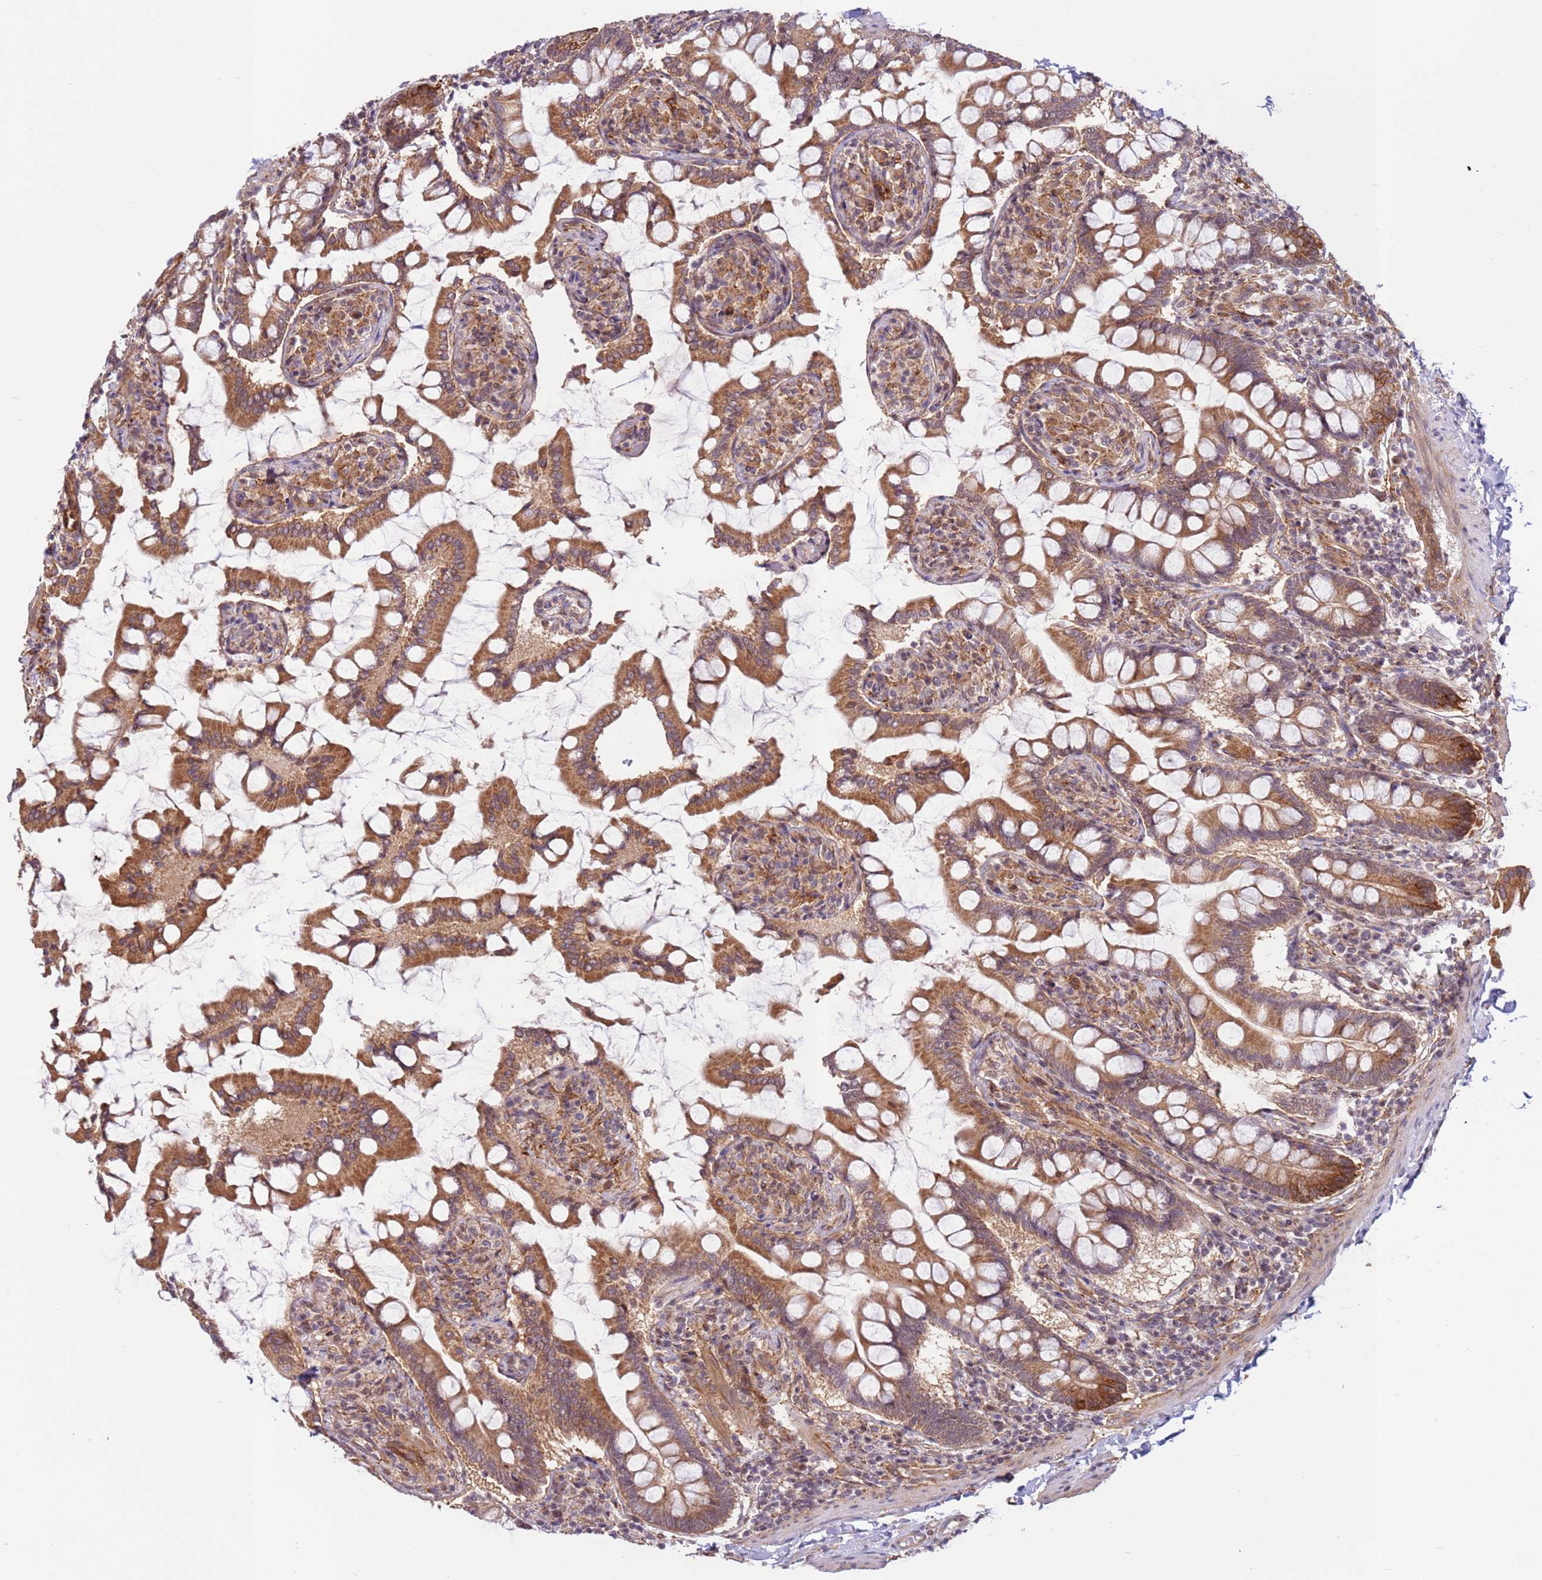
{"staining": {"intensity": "moderate", "quantity": ">75%", "location": "cytoplasmic/membranous"}, "tissue": "small intestine", "cell_type": "Glandular cells", "image_type": "normal", "snomed": [{"axis": "morphology", "description": "Normal tissue, NOS"}, {"axis": "topography", "description": "Small intestine"}], "caption": "DAB (3,3'-diaminobenzidine) immunohistochemical staining of normal small intestine reveals moderate cytoplasmic/membranous protein expression in about >75% of glandular cells.", "gene": "DCAF4", "patient": {"sex": "male", "age": 41}}